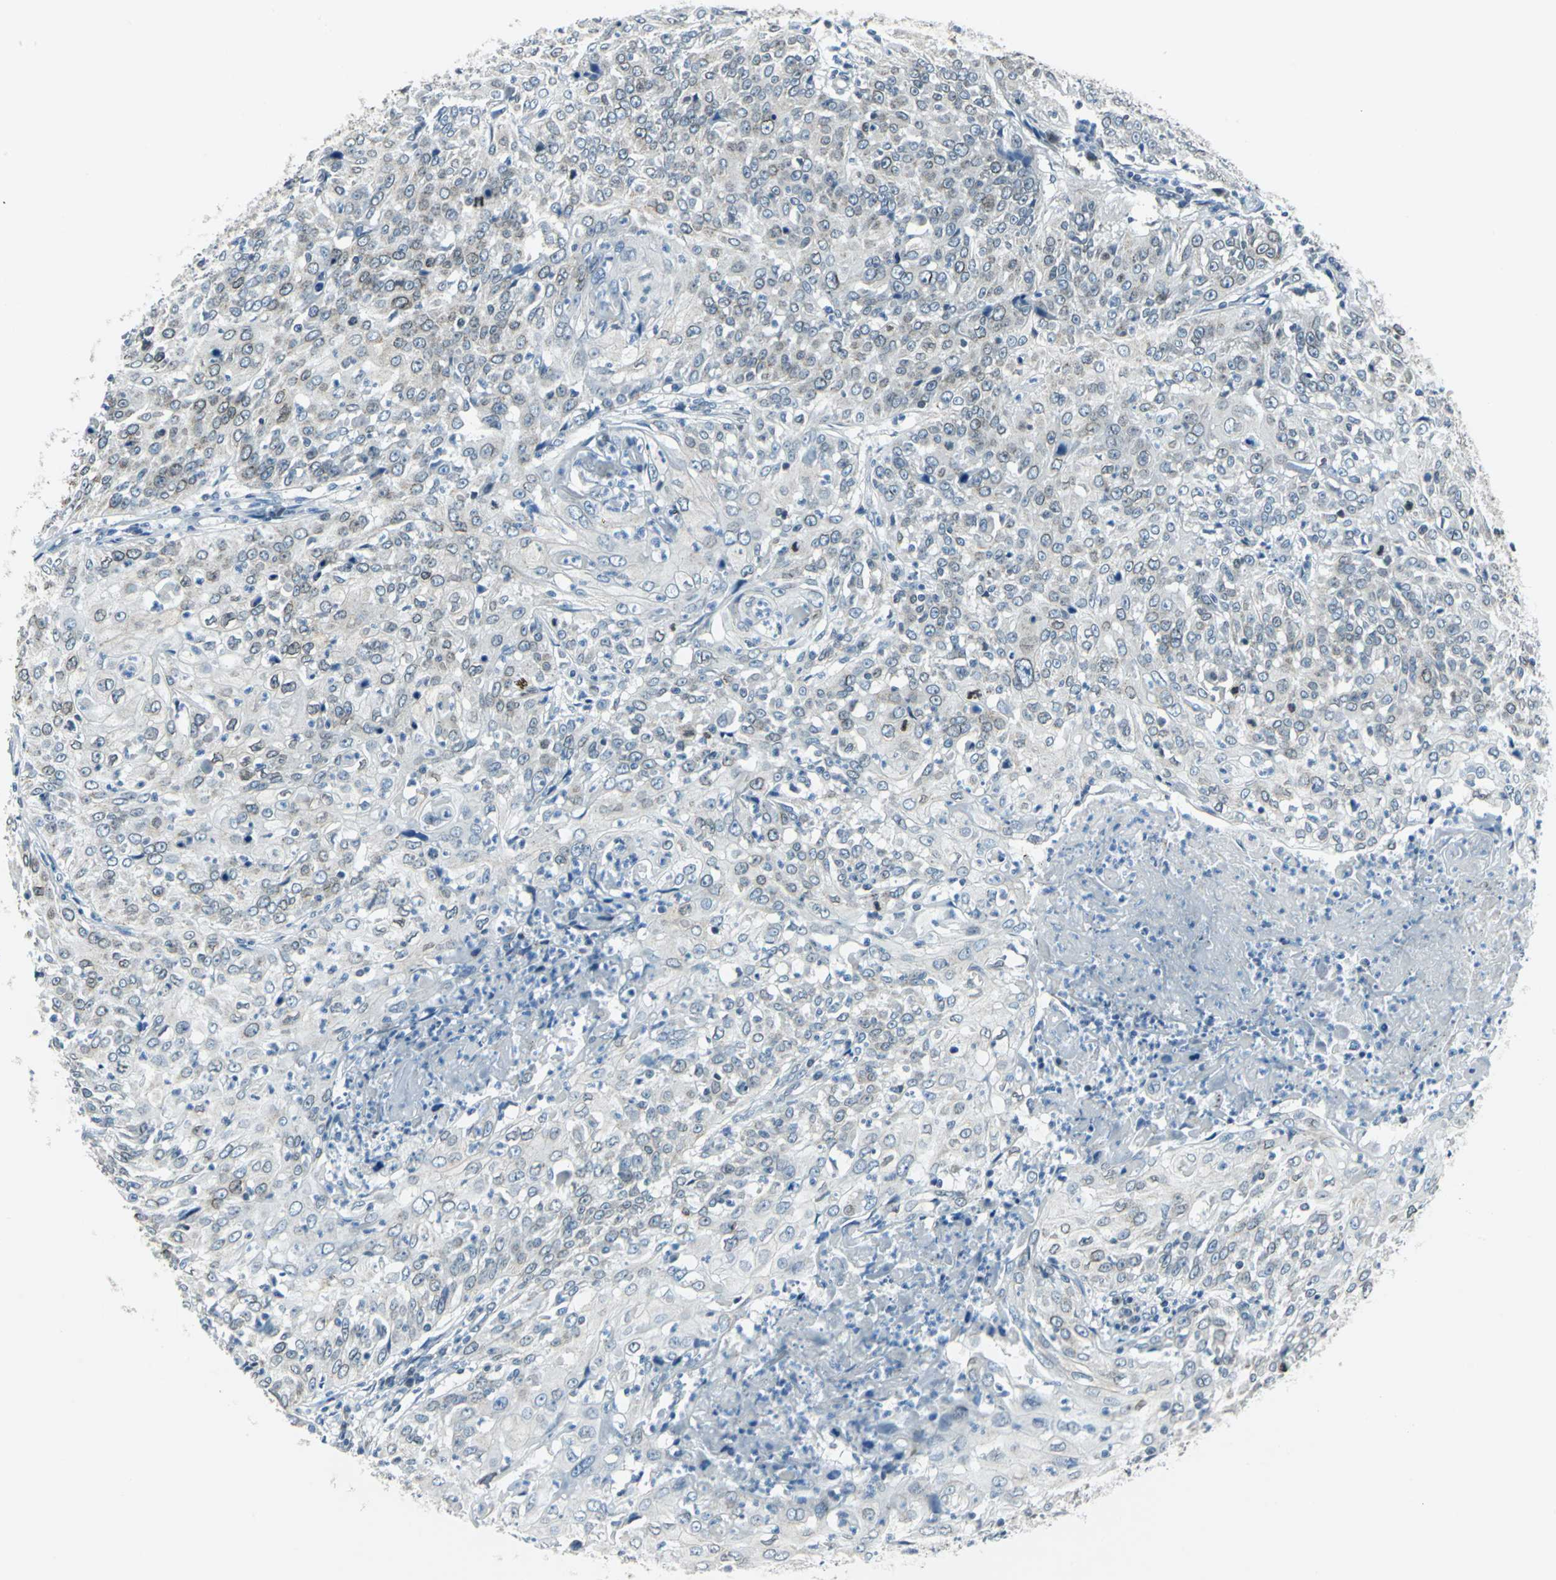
{"staining": {"intensity": "weak", "quantity": ">75%", "location": "cytoplasmic/membranous,nuclear"}, "tissue": "cervical cancer", "cell_type": "Tumor cells", "image_type": "cancer", "snomed": [{"axis": "morphology", "description": "Squamous cell carcinoma, NOS"}, {"axis": "topography", "description": "Cervix"}], "caption": "Approximately >75% of tumor cells in cervical squamous cell carcinoma display weak cytoplasmic/membranous and nuclear protein positivity as visualized by brown immunohistochemical staining.", "gene": "SNUPN", "patient": {"sex": "female", "age": 39}}